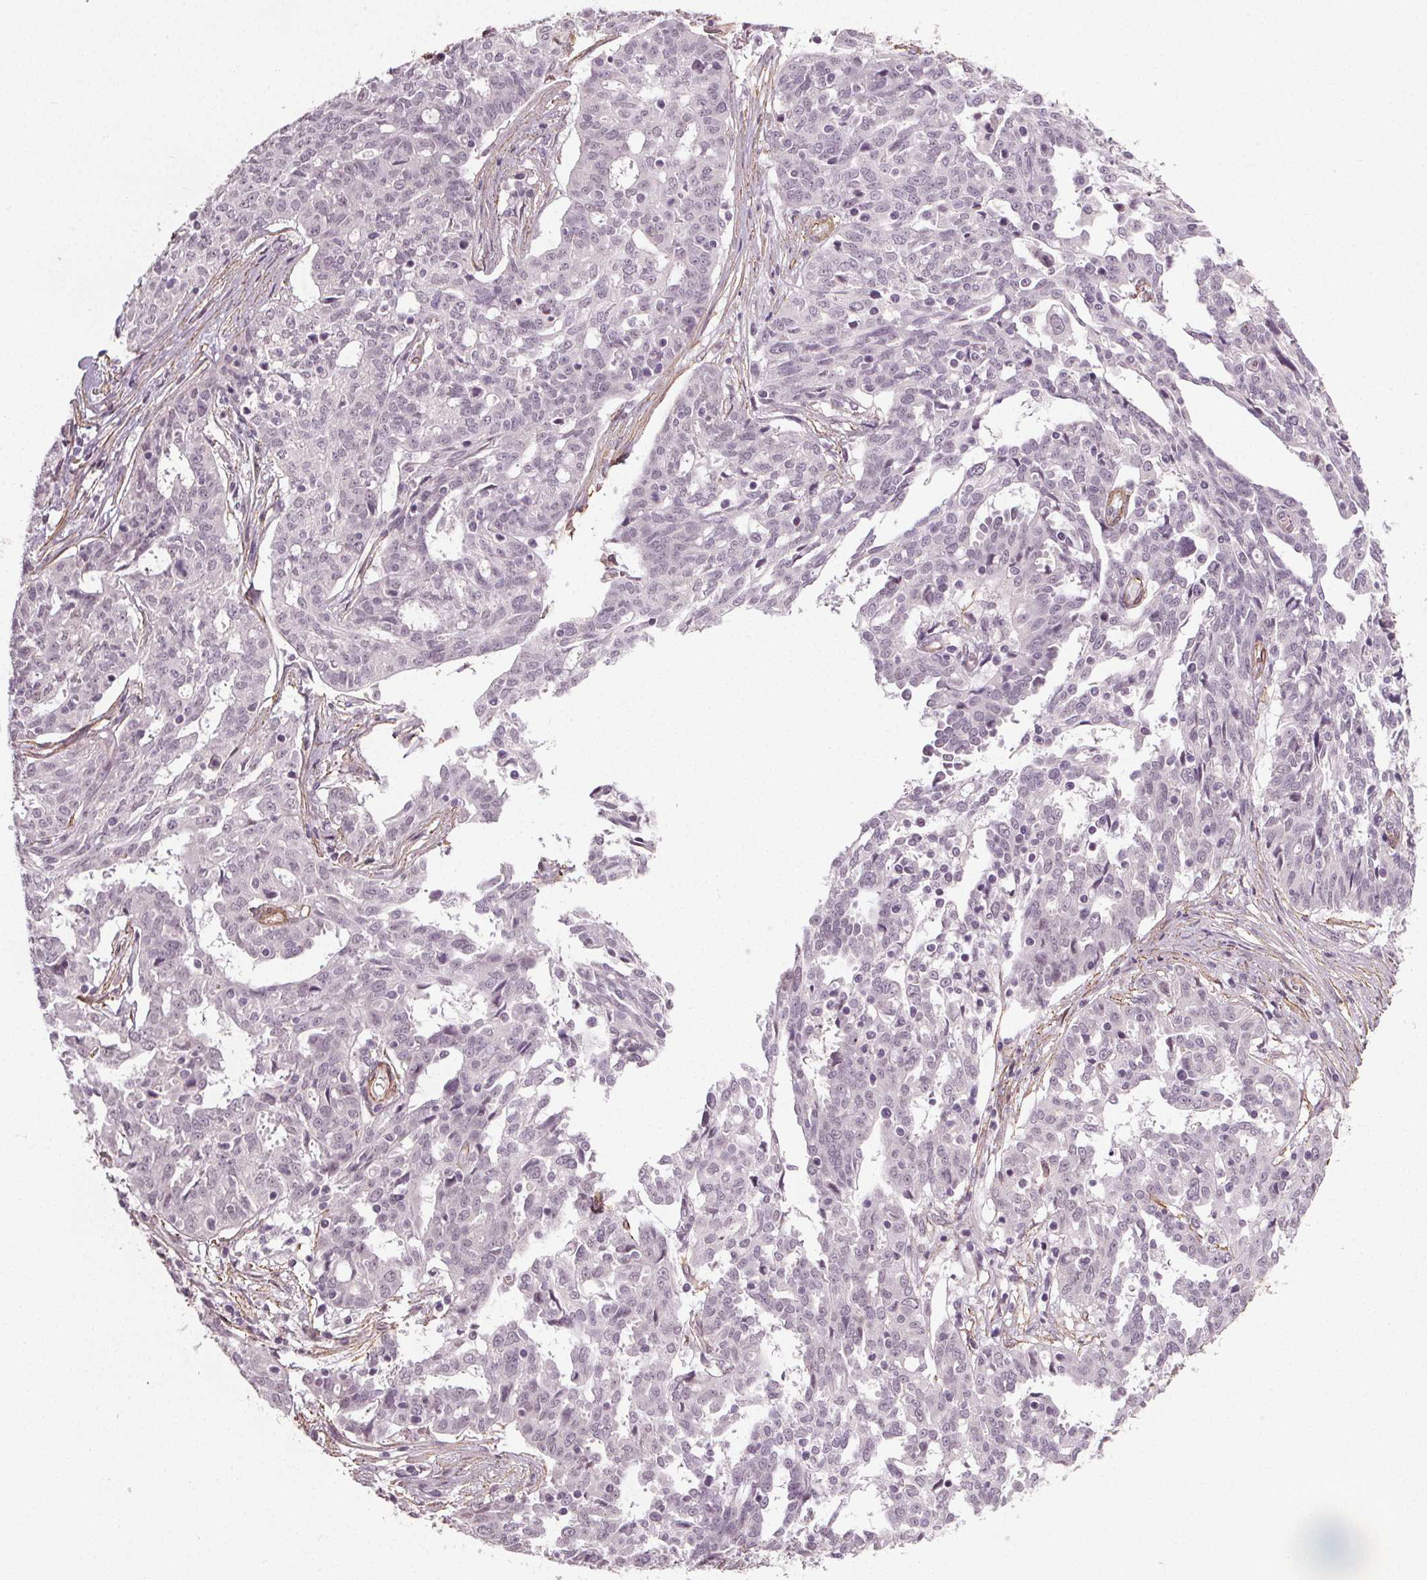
{"staining": {"intensity": "negative", "quantity": "none", "location": "none"}, "tissue": "ovarian cancer", "cell_type": "Tumor cells", "image_type": "cancer", "snomed": [{"axis": "morphology", "description": "Cystadenocarcinoma, serous, NOS"}, {"axis": "topography", "description": "Ovary"}], "caption": "The immunohistochemistry (IHC) histopathology image has no significant positivity in tumor cells of ovarian cancer tissue.", "gene": "PKP1", "patient": {"sex": "female", "age": 67}}